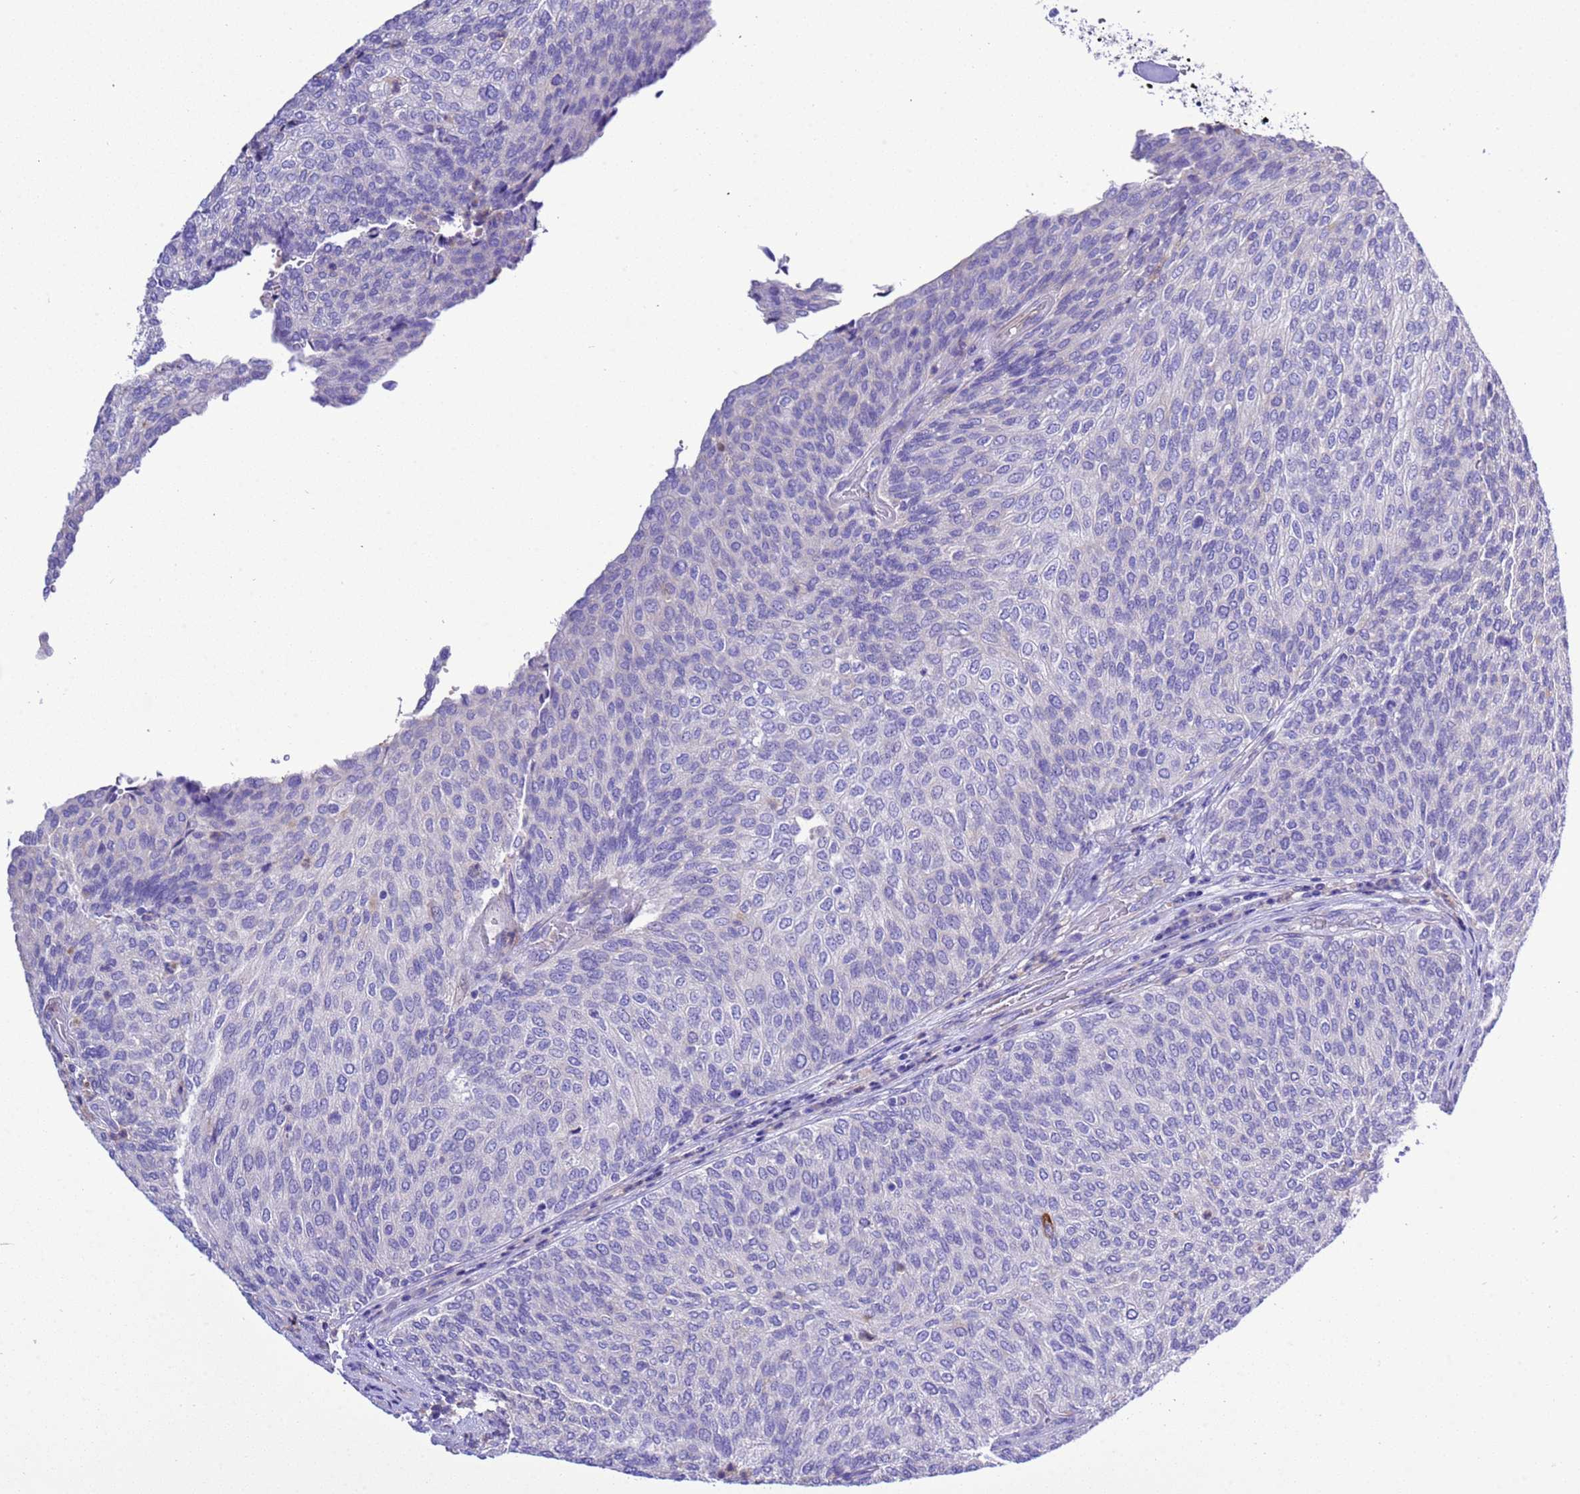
{"staining": {"intensity": "negative", "quantity": "none", "location": "none"}, "tissue": "urothelial cancer", "cell_type": "Tumor cells", "image_type": "cancer", "snomed": [{"axis": "morphology", "description": "Urothelial carcinoma, Low grade"}, {"axis": "topography", "description": "Urinary bladder"}], "caption": "There is no significant staining in tumor cells of urothelial cancer.", "gene": "KICS2", "patient": {"sex": "female", "age": 79}}